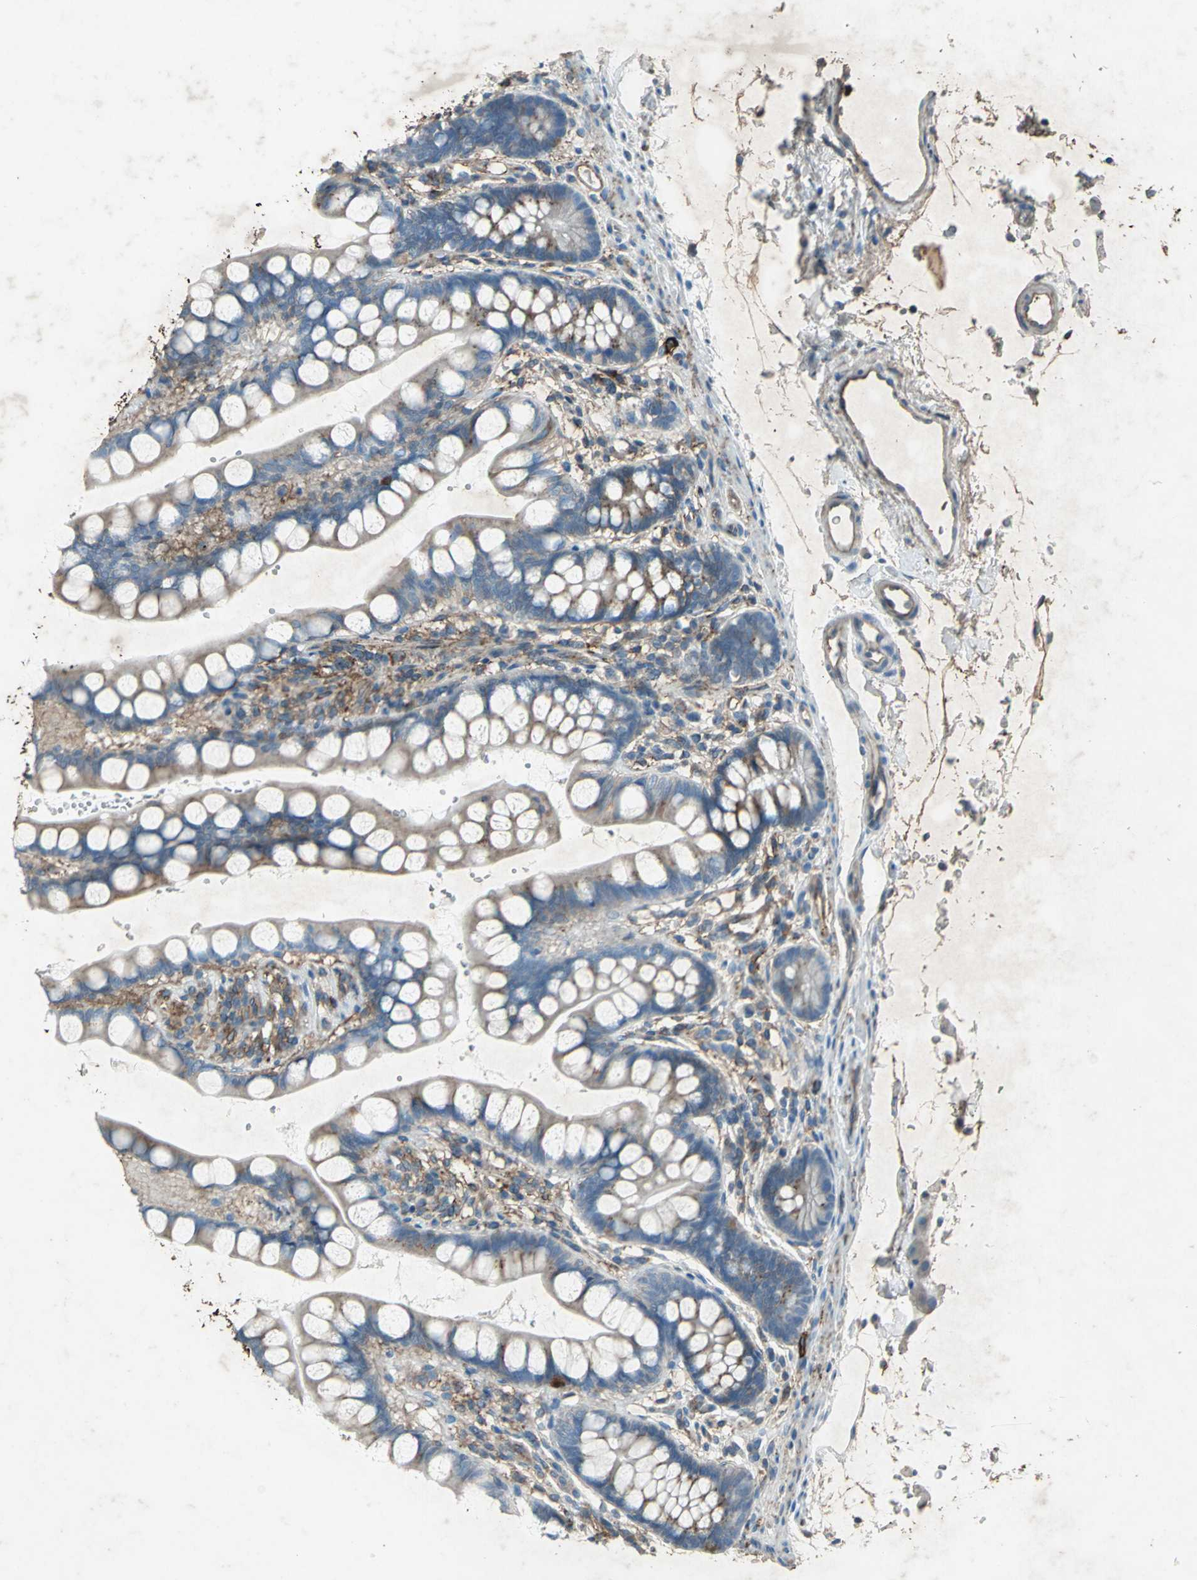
{"staining": {"intensity": "strong", "quantity": "<25%", "location": "cytoplasmic/membranous"}, "tissue": "small intestine", "cell_type": "Glandular cells", "image_type": "normal", "snomed": [{"axis": "morphology", "description": "Normal tissue, NOS"}, {"axis": "topography", "description": "Small intestine"}], "caption": "Strong cytoplasmic/membranous positivity is present in about <25% of glandular cells in unremarkable small intestine.", "gene": "CCR6", "patient": {"sex": "female", "age": 58}}